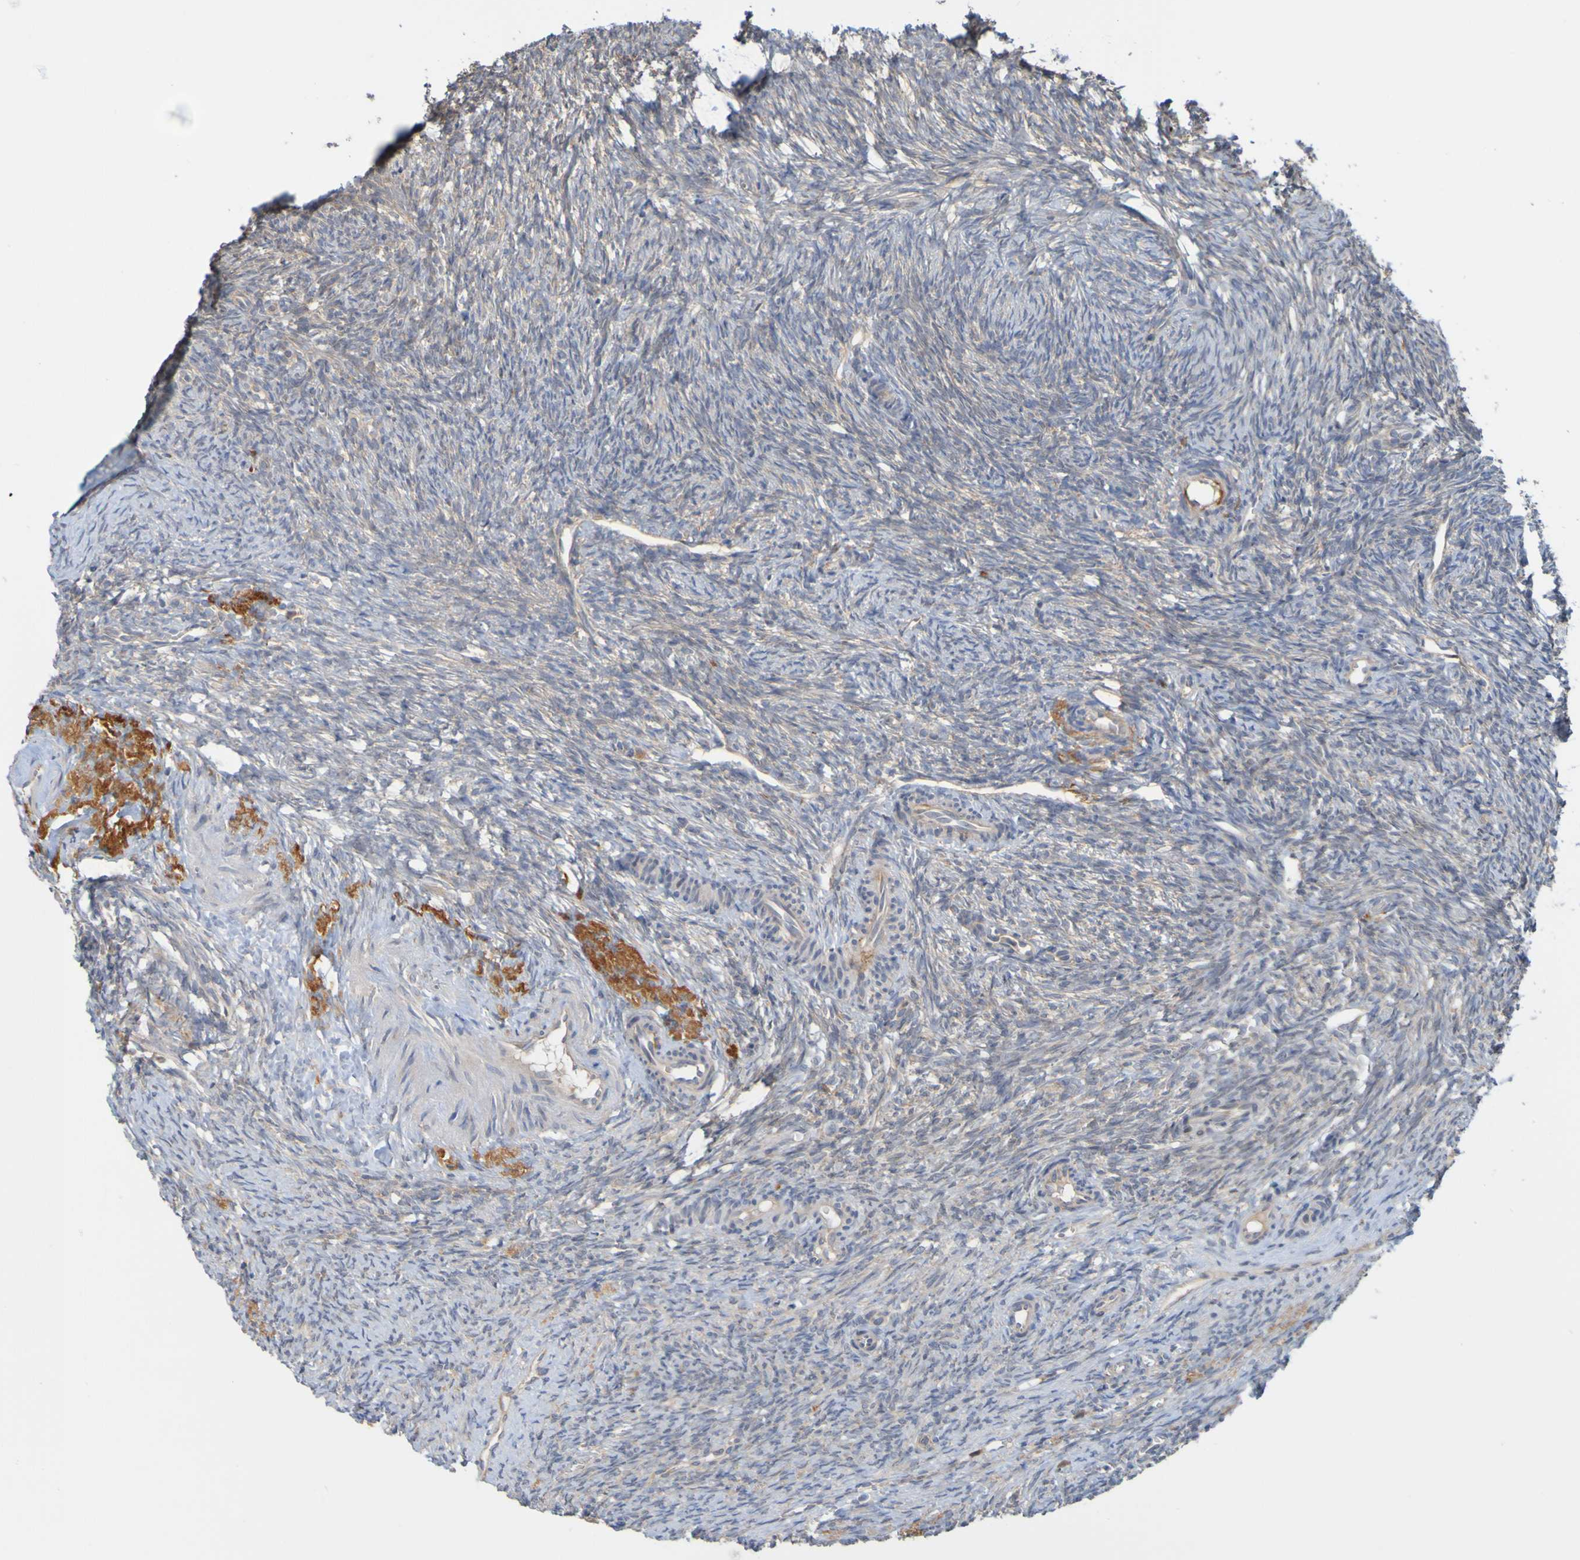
{"staining": {"intensity": "weak", "quantity": "<25%", "location": "cytoplasmic/membranous"}, "tissue": "ovary", "cell_type": "Ovarian stroma cells", "image_type": "normal", "snomed": [{"axis": "morphology", "description": "Normal tissue, NOS"}, {"axis": "topography", "description": "Ovary"}], "caption": "Ovary was stained to show a protein in brown. There is no significant staining in ovarian stroma cells. (DAB (3,3'-diaminobenzidine) immunohistochemistry (IHC), high magnification).", "gene": "NAV2", "patient": {"sex": "female", "age": 41}}